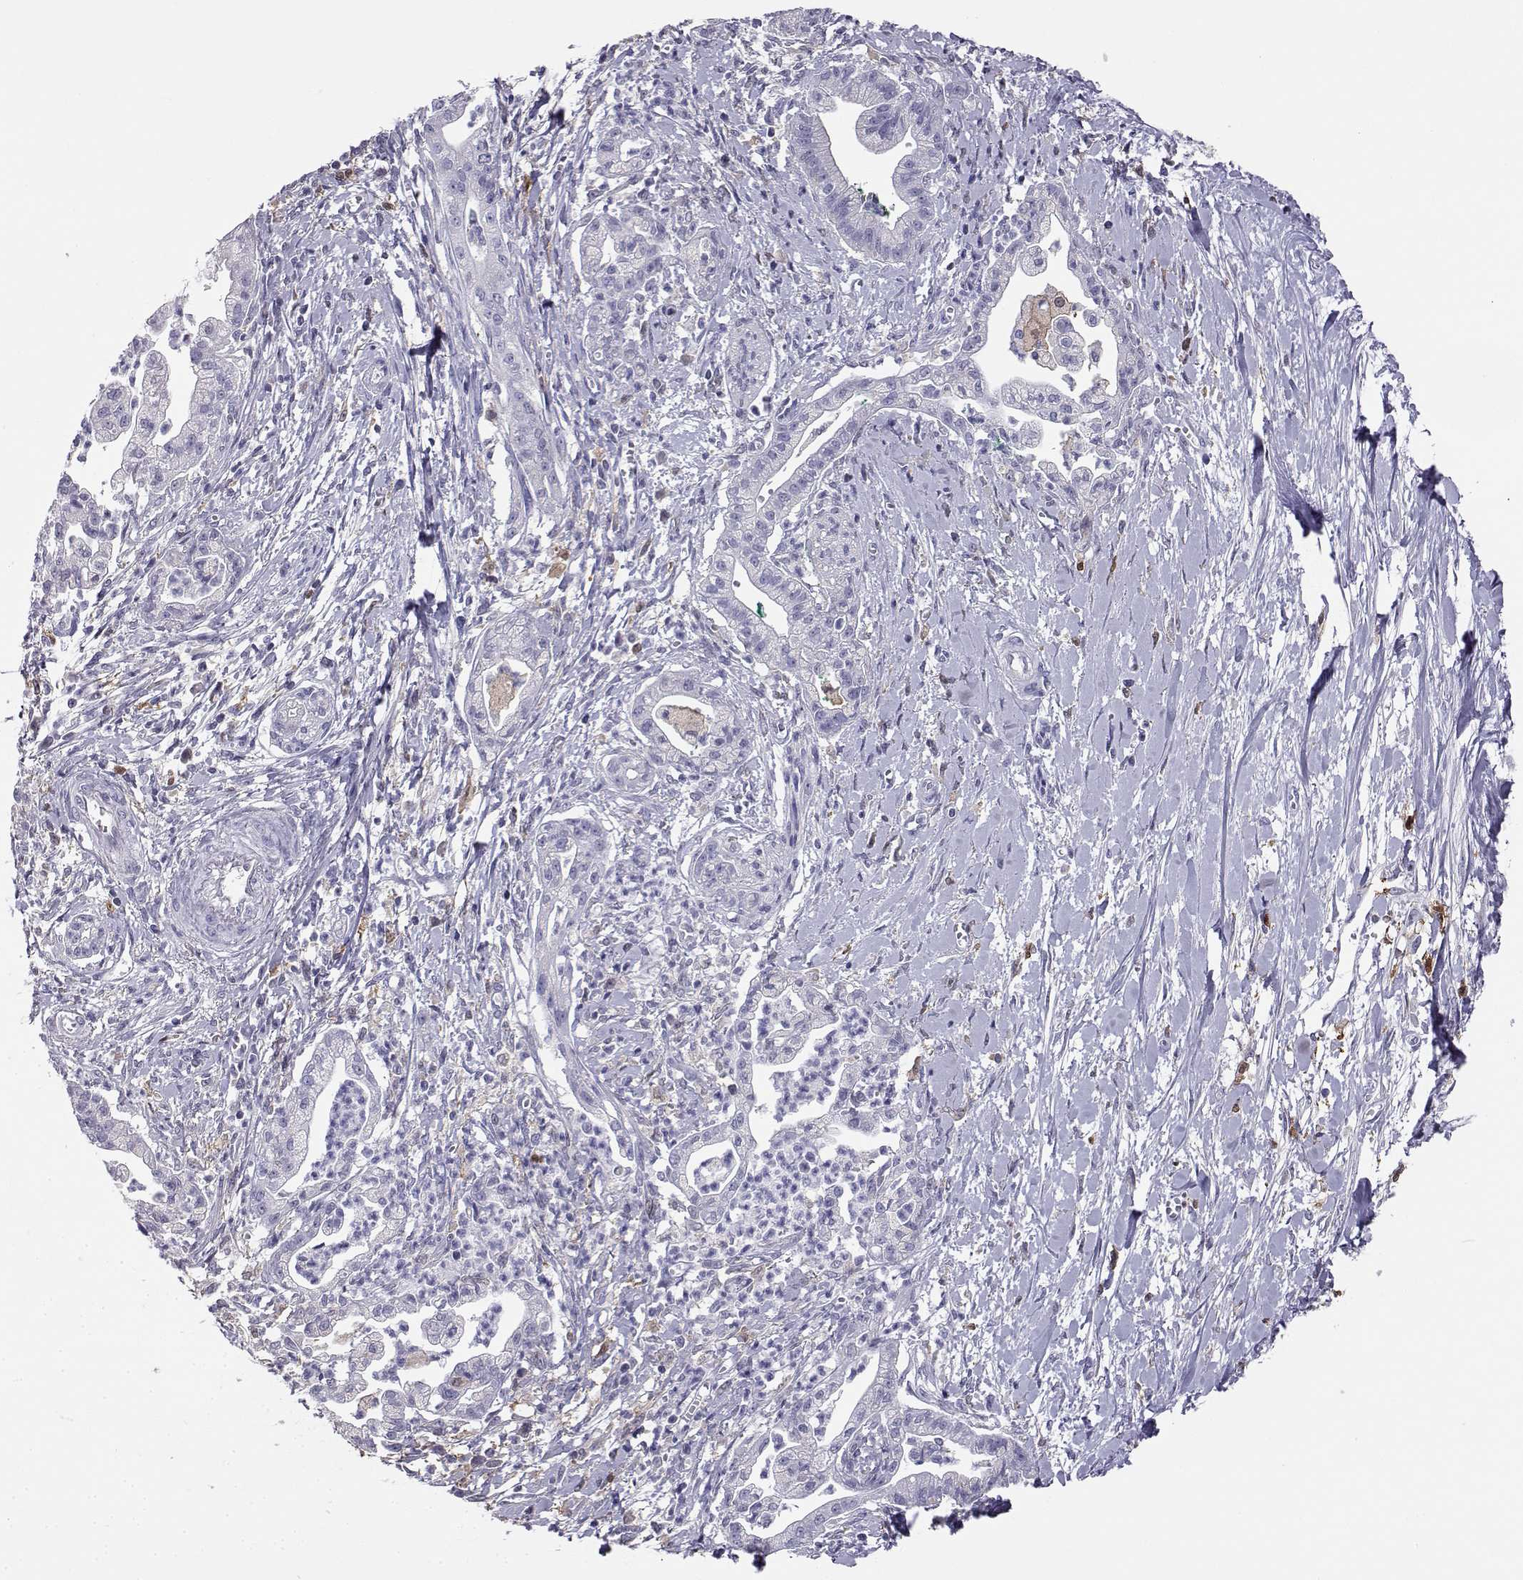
{"staining": {"intensity": "negative", "quantity": "none", "location": "none"}, "tissue": "pancreatic cancer", "cell_type": "Tumor cells", "image_type": "cancer", "snomed": [{"axis": "morphology", "description": "Normal tissue, NOS"}, {"axis": "morphology", "description": "Adenocarcinoma, NOS"}, {"axis": "topography", "description": "Lymph node"}, {"axis": "topography", "description": "Pancreas"}], "caption": "High power microscopy image of an immunohistochemistry (IHC) histopathology image of adenocarcinoma (pancreatic), revealing no significant expression in tumor cells. (DAB (3,3'-diaminobenzidine) IHC visualized using brightfield microscopy, high magnification).", "gene": "AKR1B1", "patient": {"sex": "female", "age": 58}}